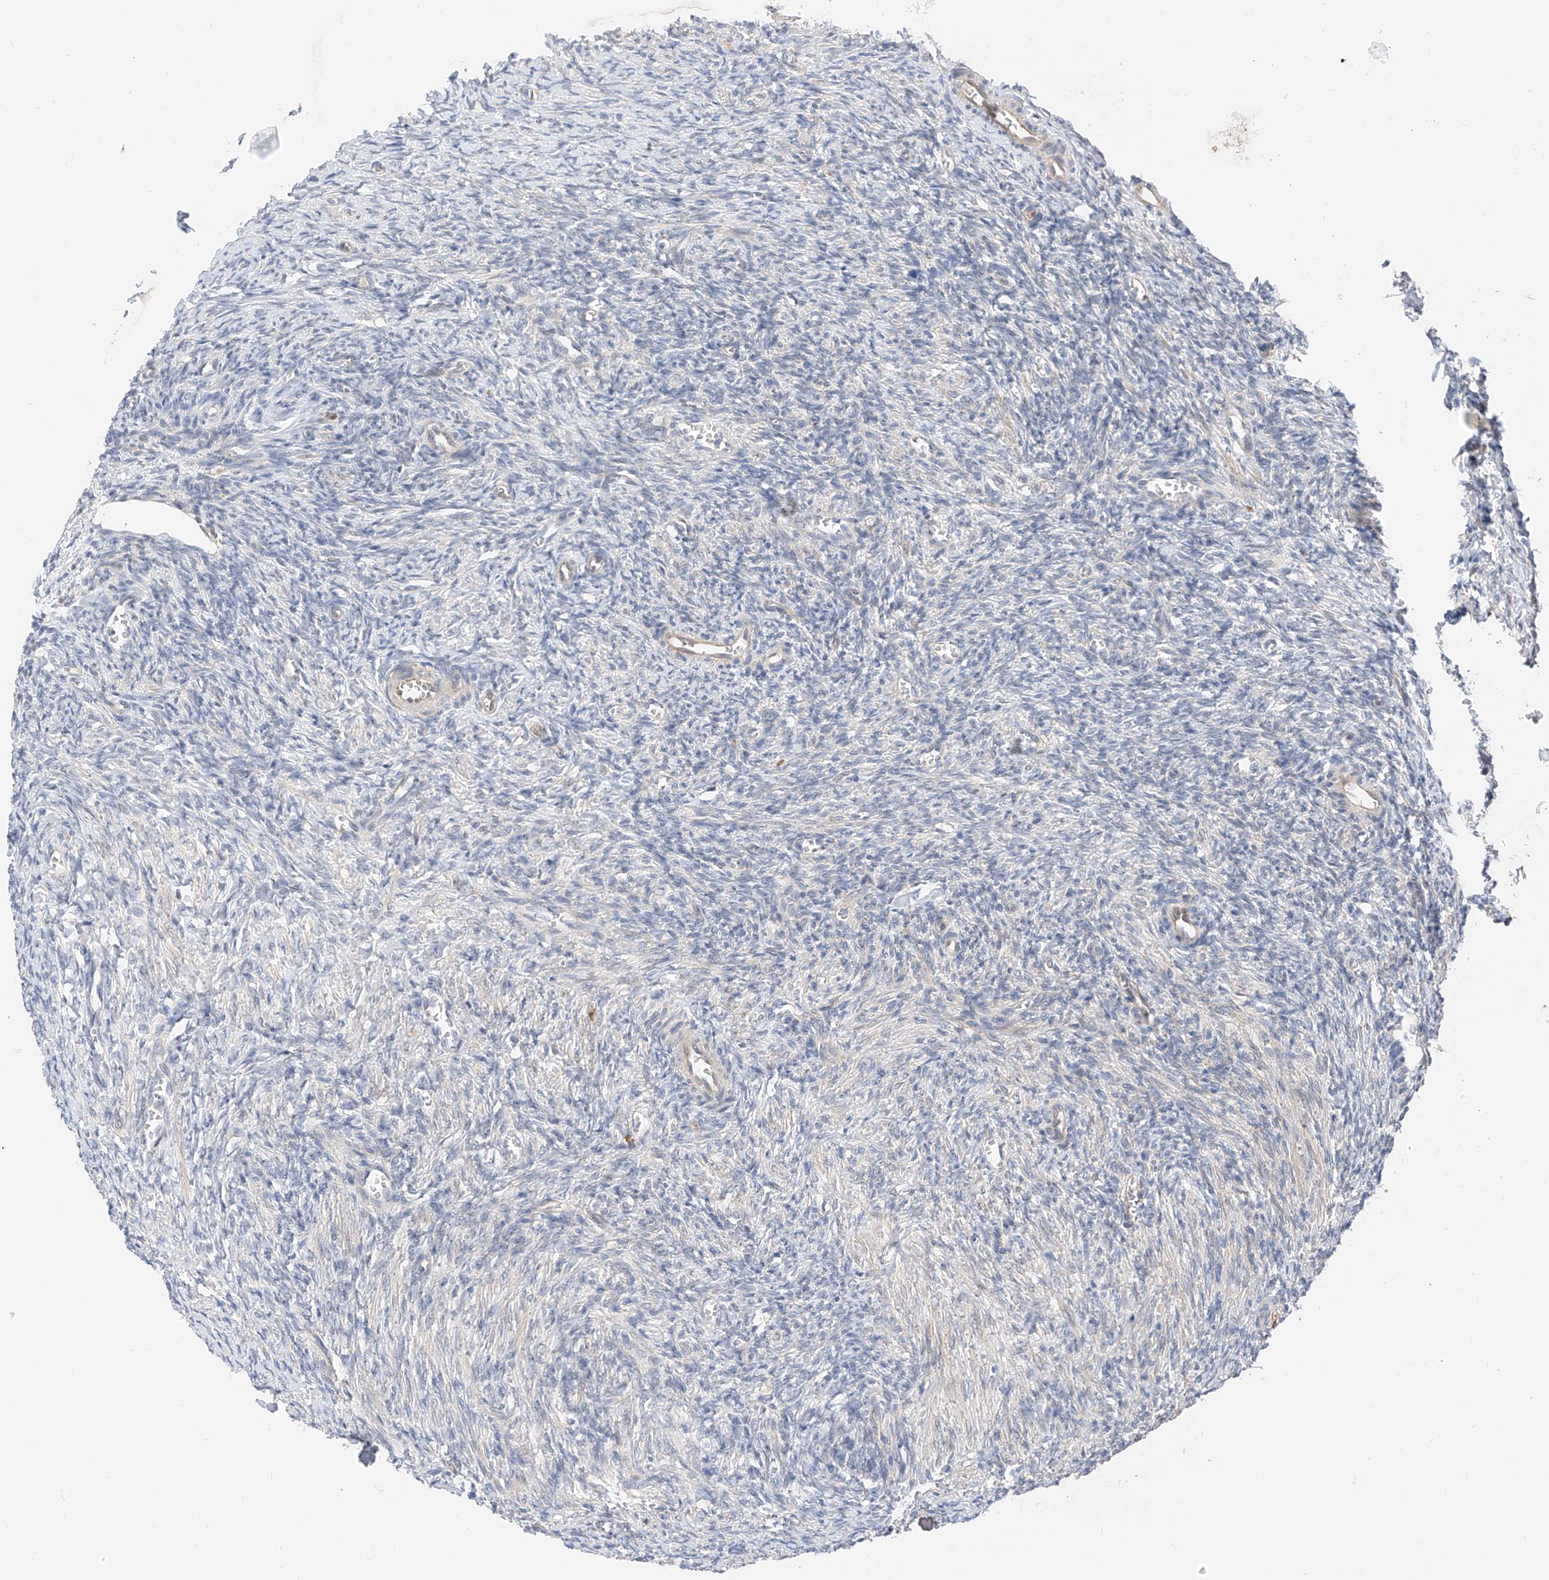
{"staining": {"intensity": "negative", "quantity": "none", "location": "none"}, "tissue": "ovary", "cell_type": "Ovarian stroma cells", "image_type": "normal", "snomed": [{"axis": "morphology", "description": "Normal tissue, NOS"}, {"axis": "topography", "description": "Ovary"}], "caption": "Ovarian stroma cells show no significant expression in normal ovary. The staining is performed using DAB (3,3'-diaminobenzidine) brown chromogen with nuclei counter-stained in using hematoxylin.", "gene": "PPA2", "patient": {"sex": "female", "age": 27}}